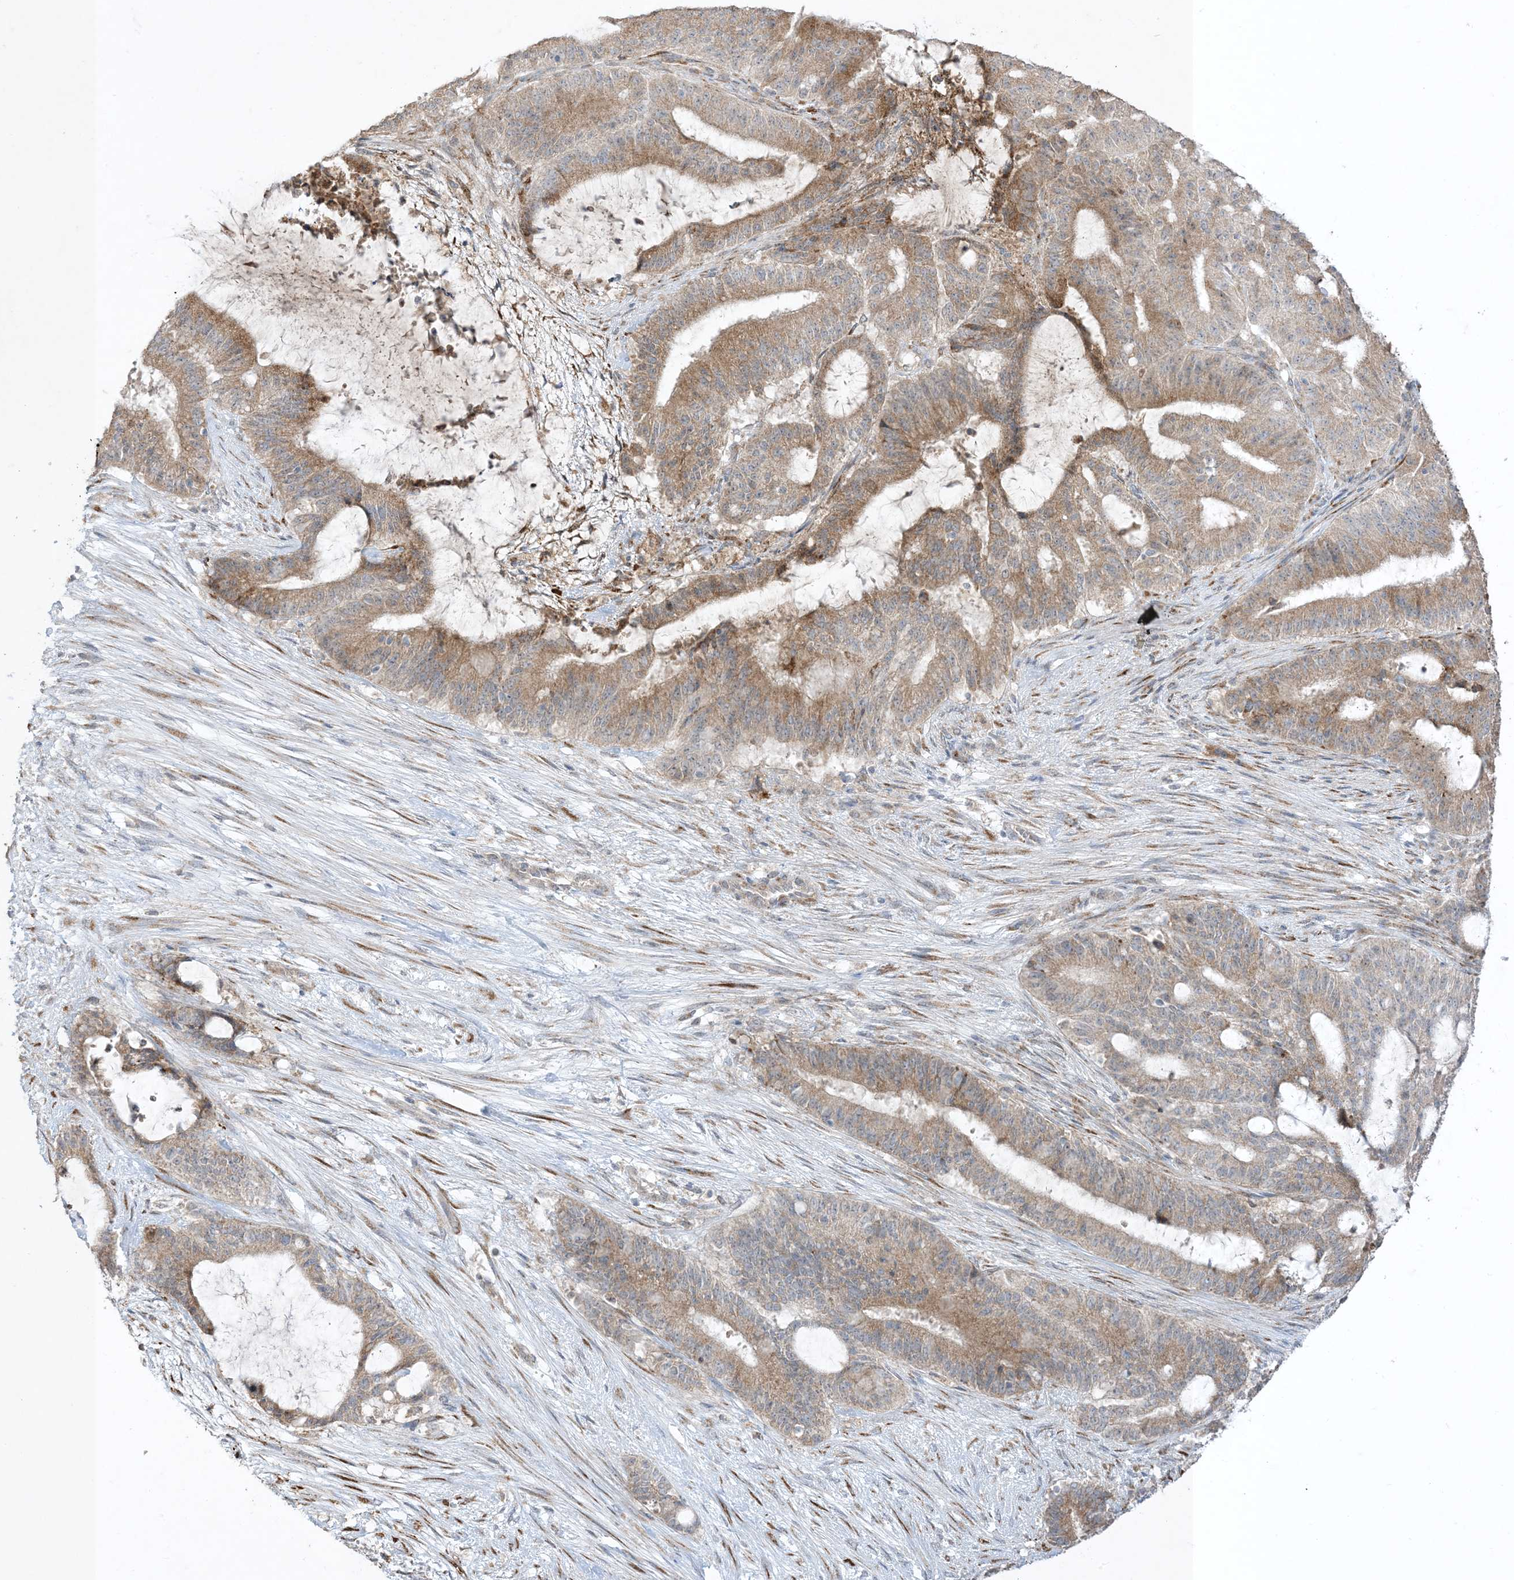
{"staining": {"intensity": "moderate", "quantity": ">75%", "location": "cytoplasmic/membranous"}, "tissue": "liver cancer", "cell_type": "Tumor cells", "image_type": "cancer", "snomed": [{"axis": "morphology", "description": "Normal tissue, NOS"}, {"axis": "morphology", "description": "Cholangiocarcinoma"}, {"axis": "topography", "description": "Liver"}, {"axis": "topography", "description": "Peripheral nerve tissue"}], "caption": "Moderate cytoplasmic/membranous positivity is appreciated in about >75% of tumor cells in liver cholangiocarcinoma. Using DAB (brown) and hematoxylin (blue) stains, captured at high magnification using brightfield microscopy.", "gene": "ODC1", "patient": {"sex": "female", "age": 73}}